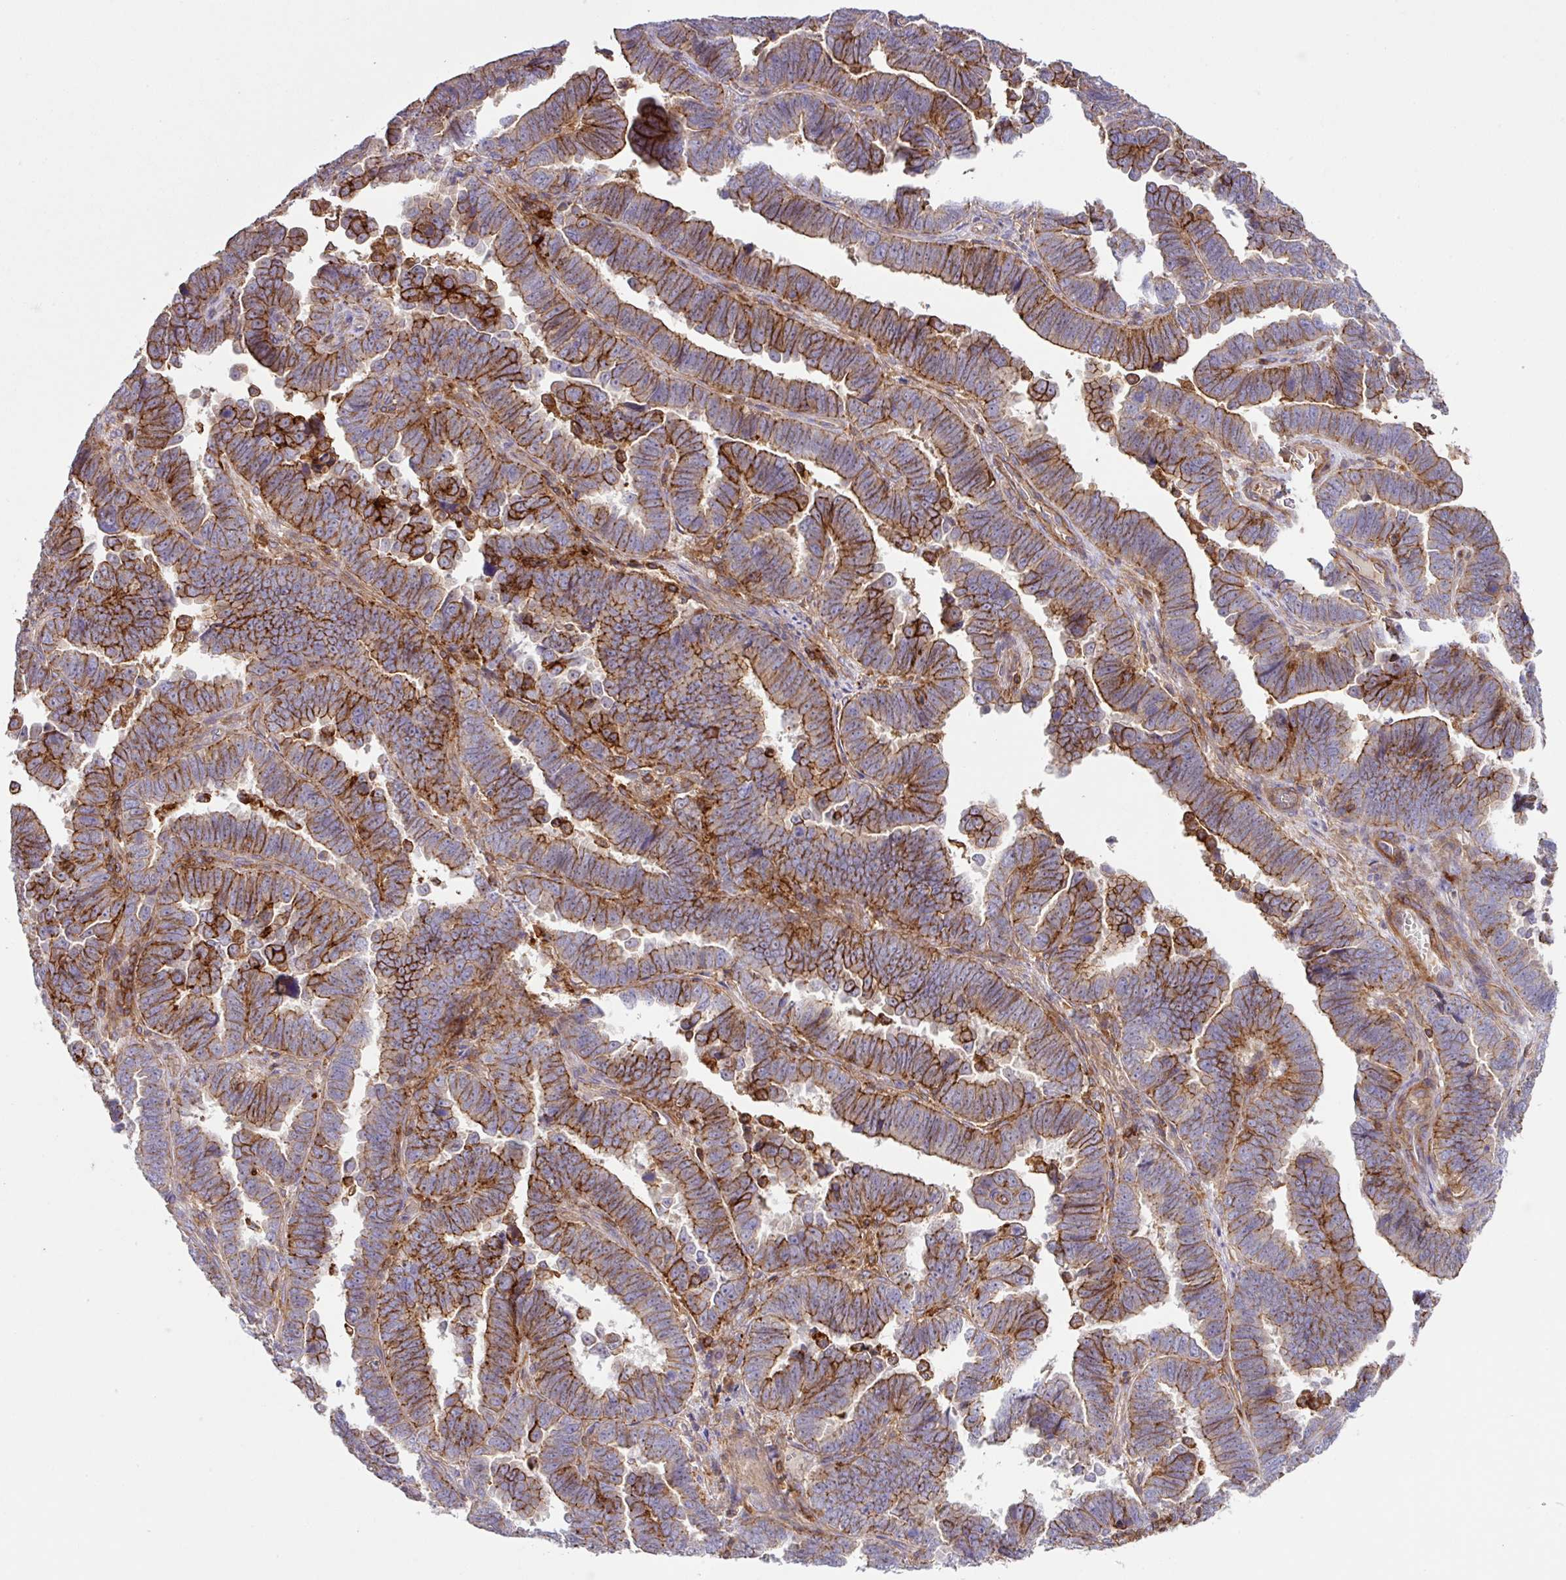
{"staining": {"intensity": "moderate", "quantity": ">75%", "location": "cytoplasmic/membranous"}, "tissue": "endometrial cancer", "cell_type": "Tumor cells", "image_type": "cancer", "snomed": [{"axis": "morphology", "description": "Adenocarcinoma, NOS"}, {"axis": "topography", "description": "Endometrium"}], "caption": "A histopathology image of human endometrial adenocarcinoma stained for a protein shows moderate cytoplasmic/membranous brown staining in tumor cells. (Brightfield microscopy of DAB IHC at high magnification).", "gene": "RIC1", "patient": {"sex": "female", "age": 75}}